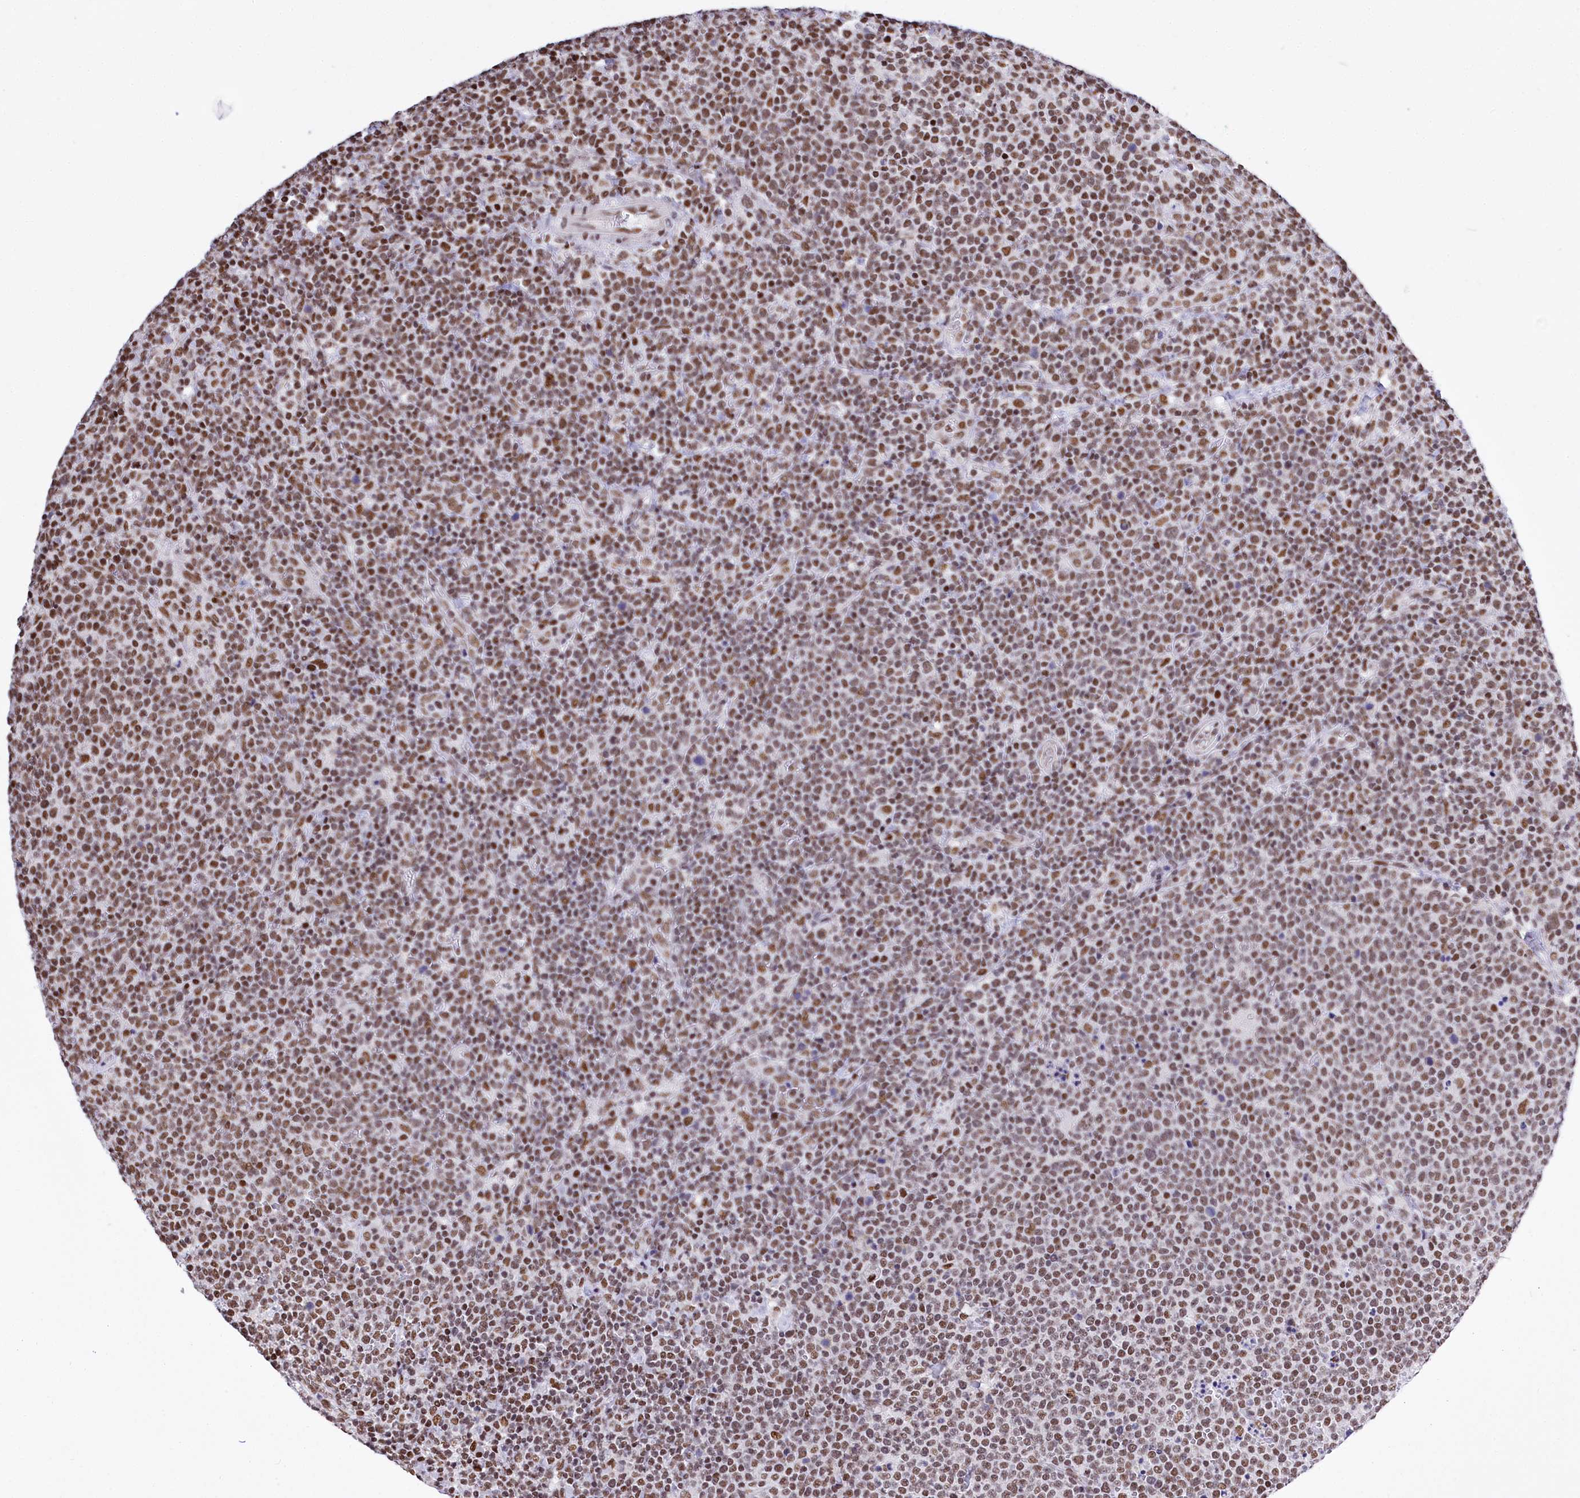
{"staining": {"intensity": "moderate", "quantity": ">75%", "location": "nuclear"}, "tissue": "lymphoma", "cell_type": "Tumor cells", "image_type": "cancer", "snomed": [{"axis": "morphology", "description": "Malignant lymphoma, non-Hodgkin's type, High grade"}, {"axis": "topography", "description": "Lymph node"}], "caption": "Immunohistochemistry image of human malignant lymphoma, non-Hodgkin's type (high-grade) stained for a protein (brown), which demonstrates medium levels of moderate nuclear positivity in approximately >75% of tumor cells.", "gene": "POU4F3", "patient": {"sex": "male", "age": 61}}